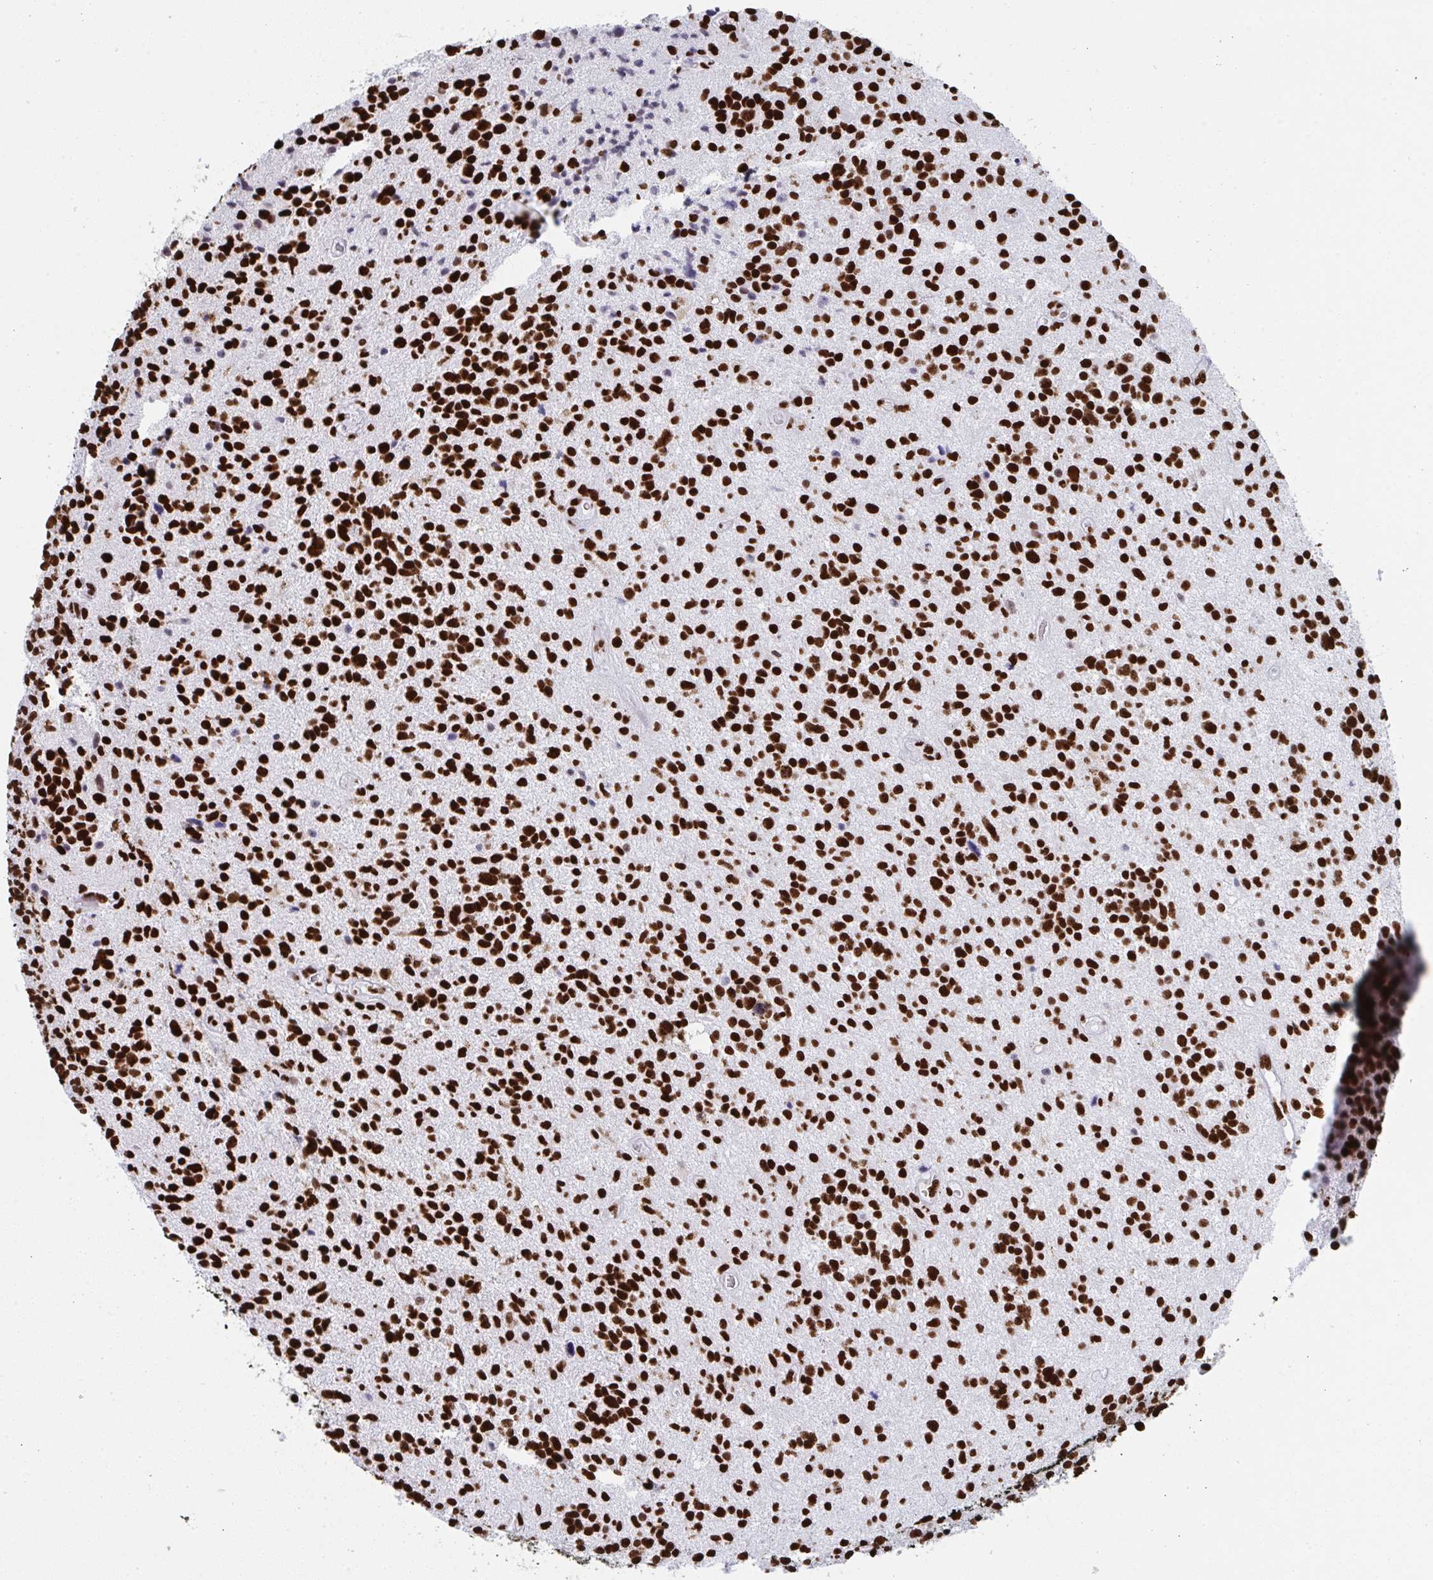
{"staining": {"intensity": "strong", "quantity": ">75%", "location": "nuclear"}, "tissue": "glioma", "cell_type": "Tumor cells", "image_type": "cancer", "snomed": [{"axis": "morphology", "description": "Glioma, malignant, High grade"}, {"axis": "topography", "description": "Brain"}], "caption": "A brown stain highlights strong nuclear positivity of a protein in glioma tumor cells.", "gene": "GAR1", "patient": {"sex": "male", "age": 29}}